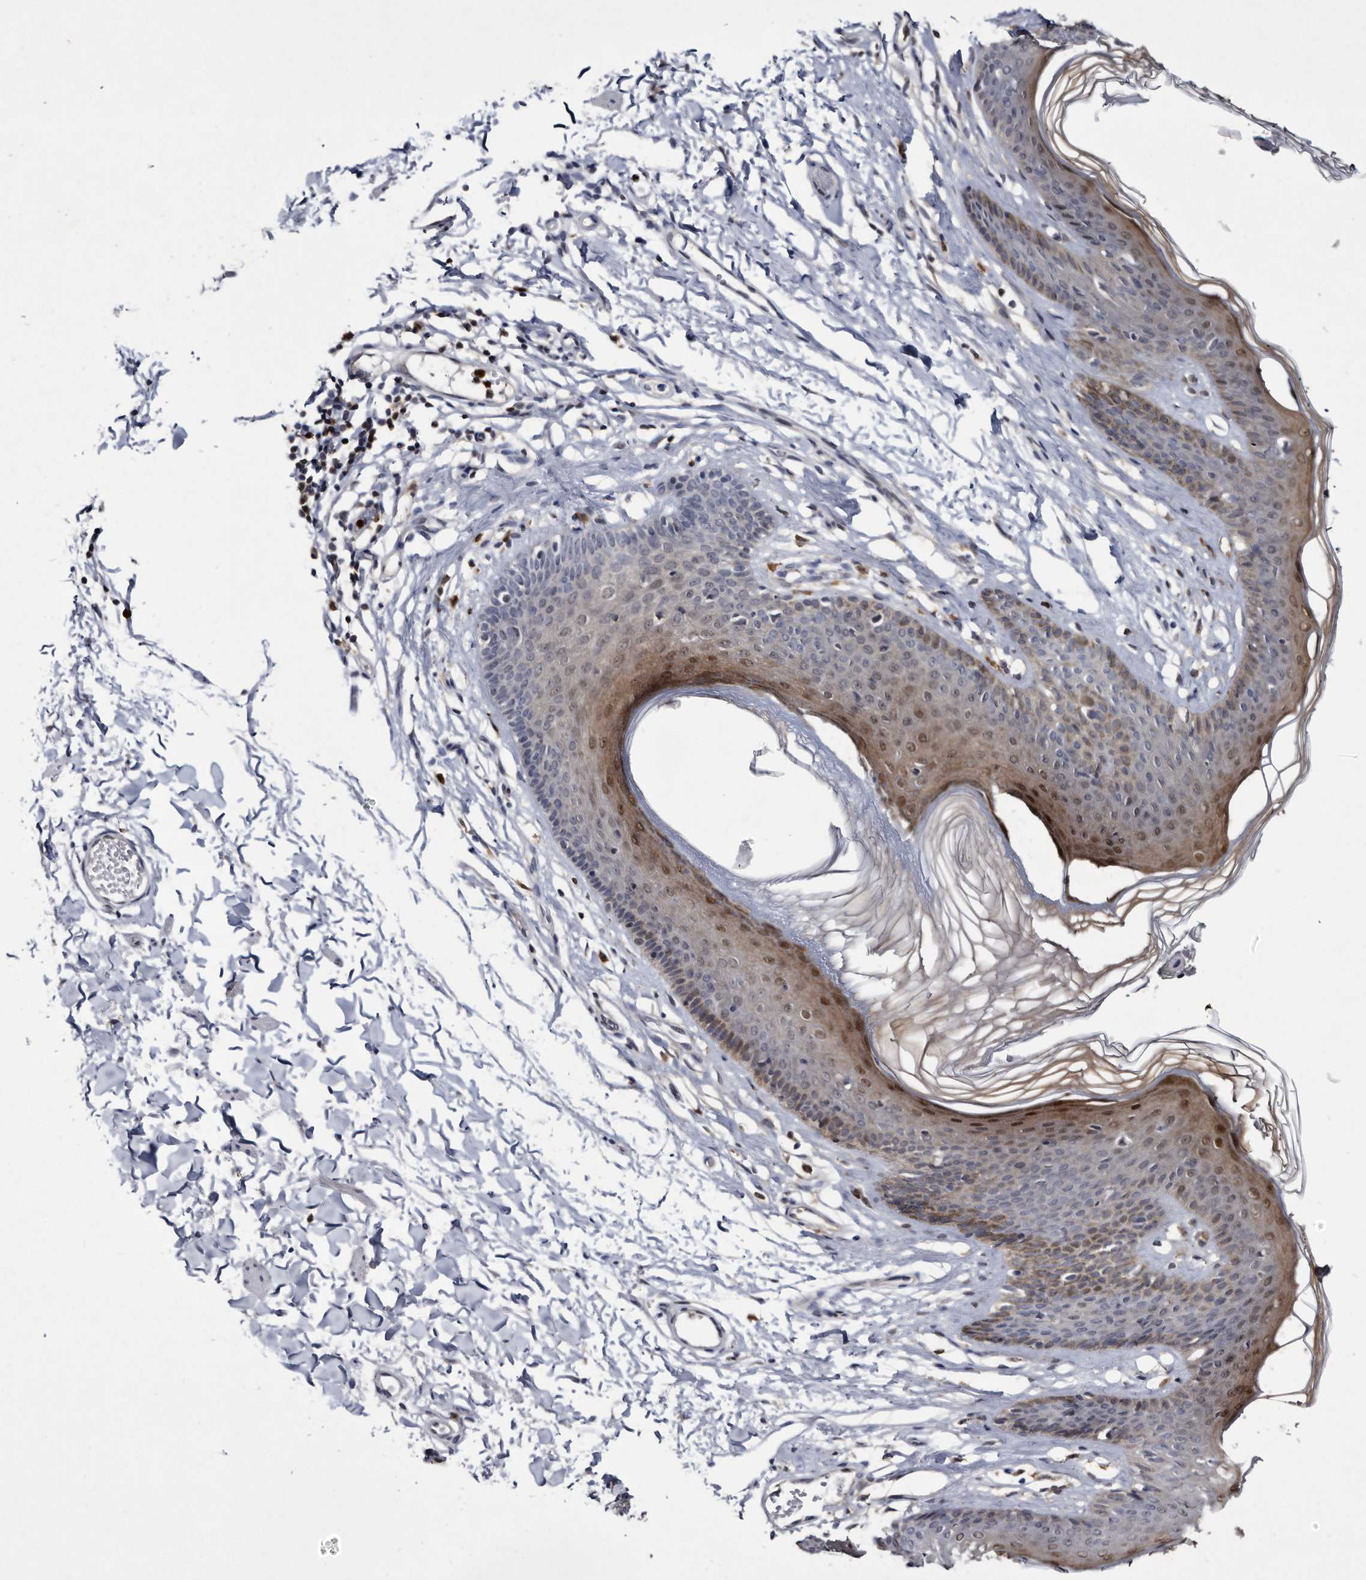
{"staining": {"intensity": "moderate", "quantity": "<25%", "location": "cytoplasmic/membranous,nuclear"}, "tissue": "skin", "cell_type": "Epidermal cells", "image_type": "normal", "snomed": [{"axis": "morphology", "description": "Normal tissue, NOS"}, {"axis": "morphology", "description": "Squamous cell carcinoma, NOS"}, {"axis": "topography", "description": "Vulva"}], "caption": "An immunohistochemistry (IHC) image of unremarkable tissue is shown. Protein staining in brown labels moderate cytoplasmic/membranous,nuclear positivity in skin within epidermal cells.", "gene": "SERPINB8", "patient": {"sex": "female", "age": 85}}